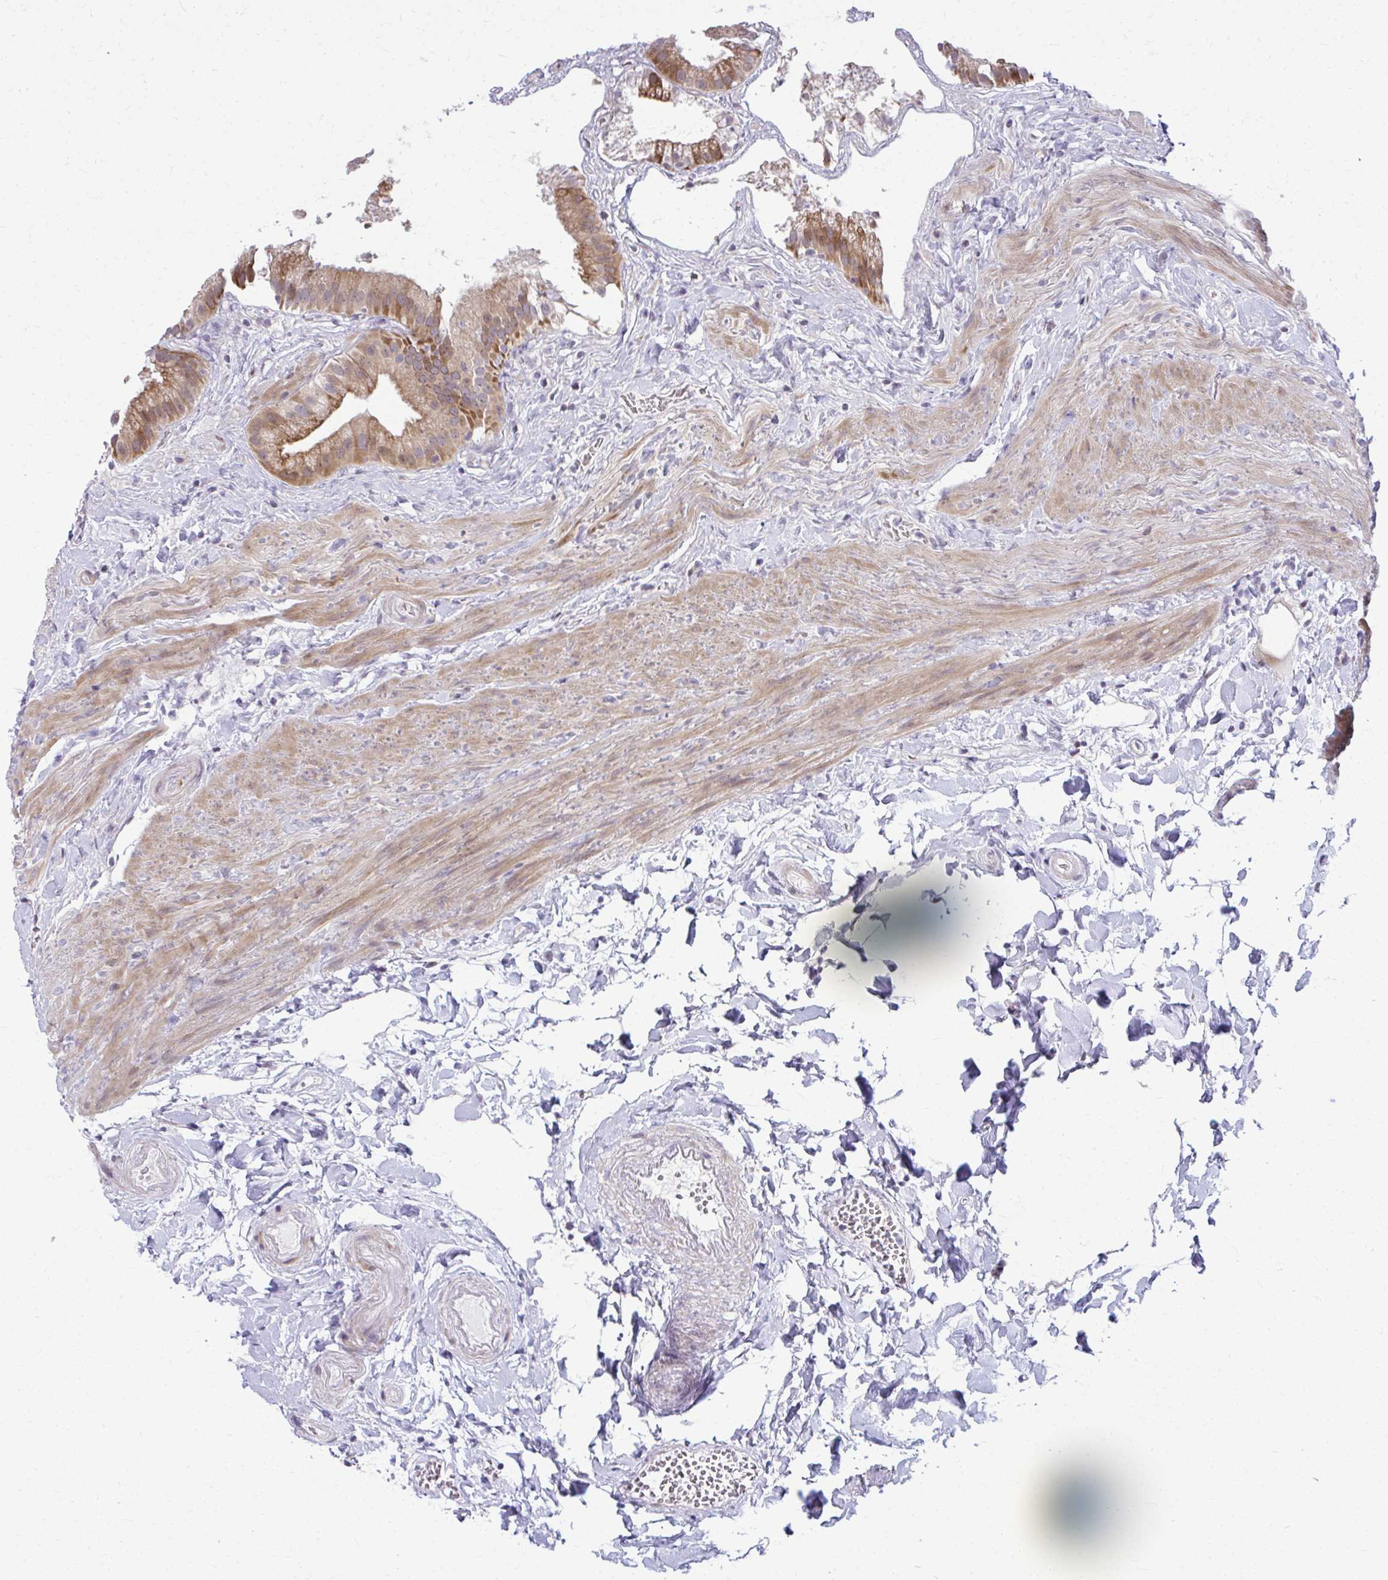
{"staining": {"intensity": "moderate", "quantity": ">75%", "location": "cytoplasmic/membranous"}, "tissue": "gallbladder", "cell_type": "Glandular cells", "image_type": "normal", "snomed": [{"axis": "morphology", "description": "Normal tissue, NOS"}, {"axis": "topography", "description": "Gallbladder"}], "caption": "A histopathology image of gallbladder stained for a protein shows moderate cytoplasmic/membranous brown staining in glandular cells. The protein is shown in brown color, while the nuclei are stained blue.", "gene": "MAF1", "patient": {"sex": "female", "age": 63}}